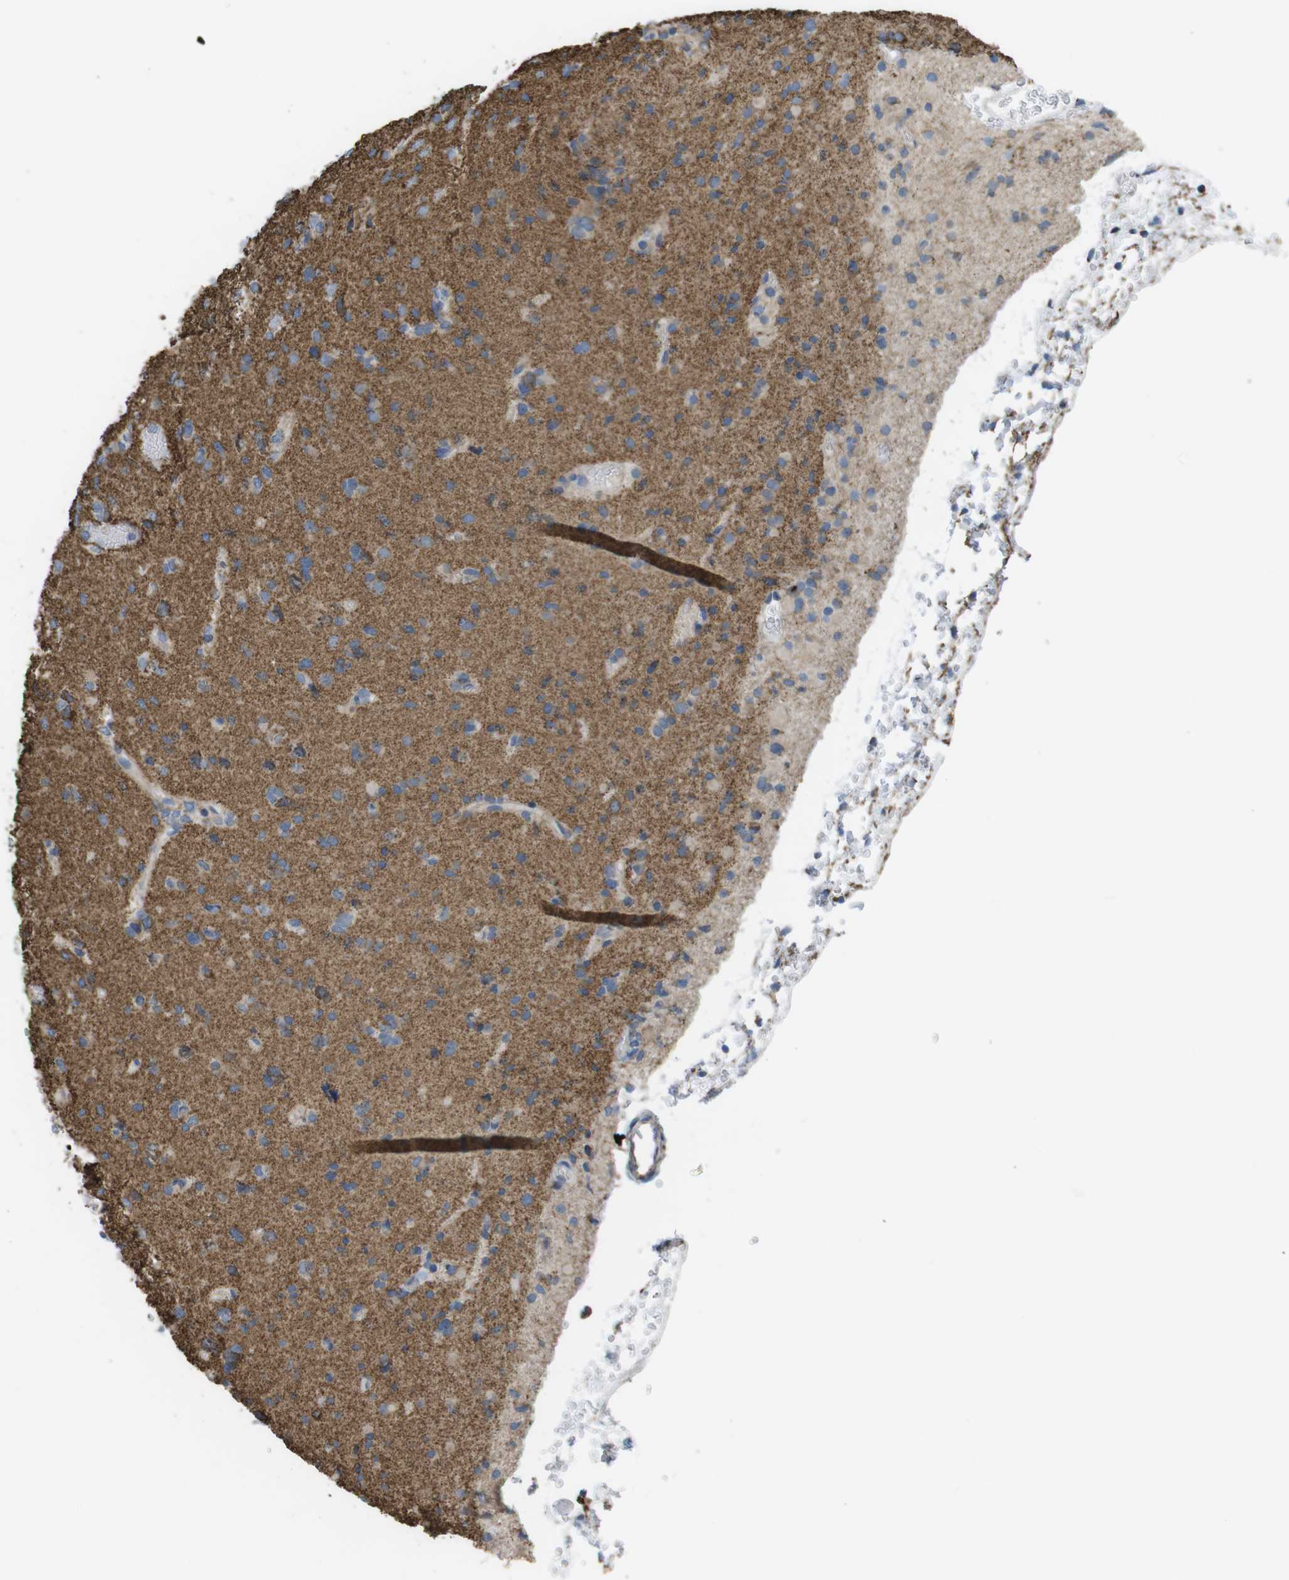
{"staining": {"intensity": "moderate", "quantity": "25%-75%", "location": "cytoplasmic/membranous"}, "tissue": "glioma", "cell_type": "Tumor cells", "image_type": "cancer", "snomed": [{"axis": "morphology", "description": "Glioma, malignant, Low grade"}, {"axis": "topography", "description": "Brain"}], "caption": "A brown stain labels moderate cytoplasmic/membranous positivity of a protein in low-grade glioma (malignant) tumor cells.", "gene": "GRIK2", "patient": {"sex": "female", "age": 22}}